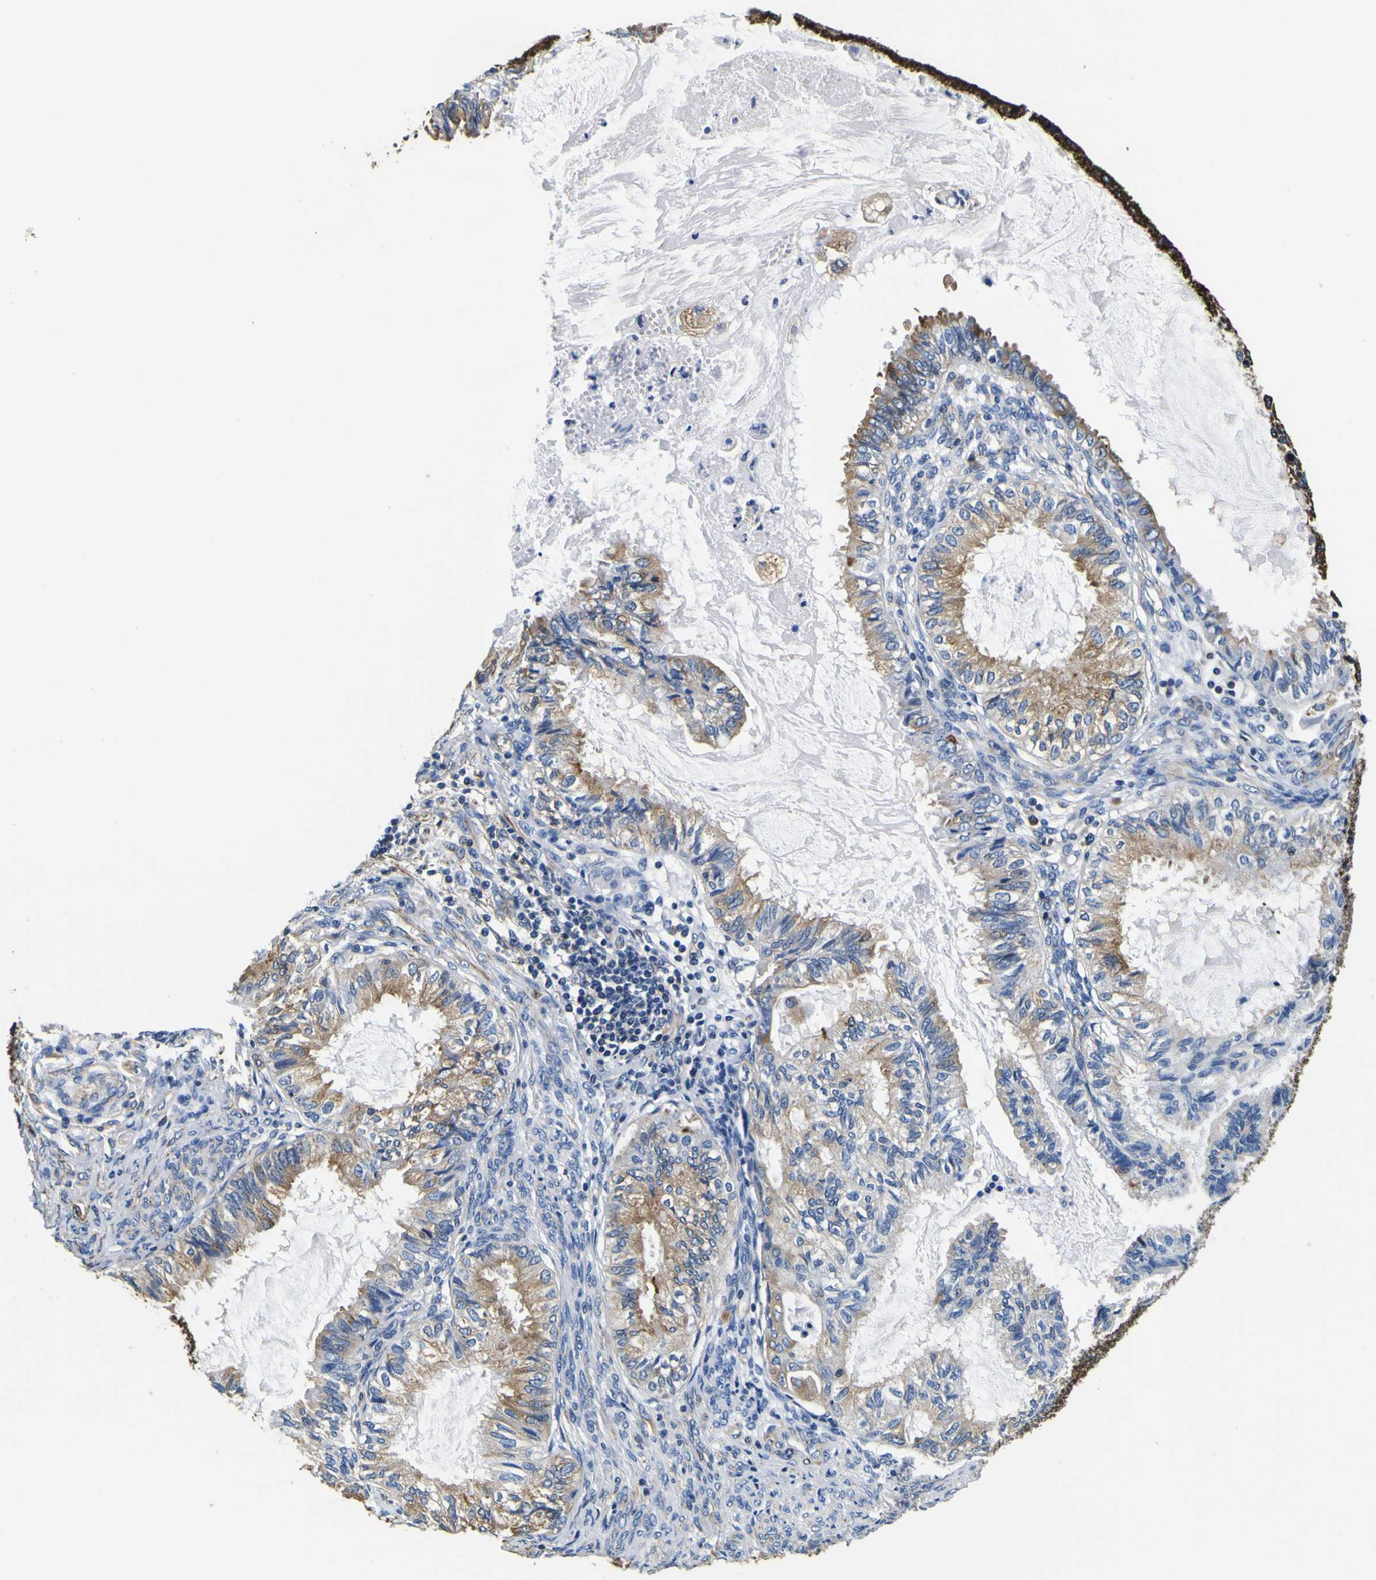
{"staining": {"intensity": "weak", "quantity": ">75%", "location": "cytoplasmic/membranous"}, "tissue": "cervical cancer", "cell_type": "Tumor cells", "image_type": "cancer", "snomed": [{"axis": "morphology", "description": "Normal tissue, NOS"}, {"axis": "morphology", "description": "Adenocarcinoma, NOS"}, {"axis": "topography", "description": "Cervix"}, {"axis": "topography", "description": "Endometrium"}], "caption": "Immunohistochemistry staining of cervical cancer (adenocarcinoma), which reveals low levels of weak cytoplasmic/membranous staining in approximately >75% of tumor cells indicating weak cytoplasmic/membranous protein expression. The staining was performed using DAB (brown) for protein detection and nuclei were counterstained in hematoxylin (blue).", "gene": "TUBA1B", "patient": {"sex": "female", "age": 86}}